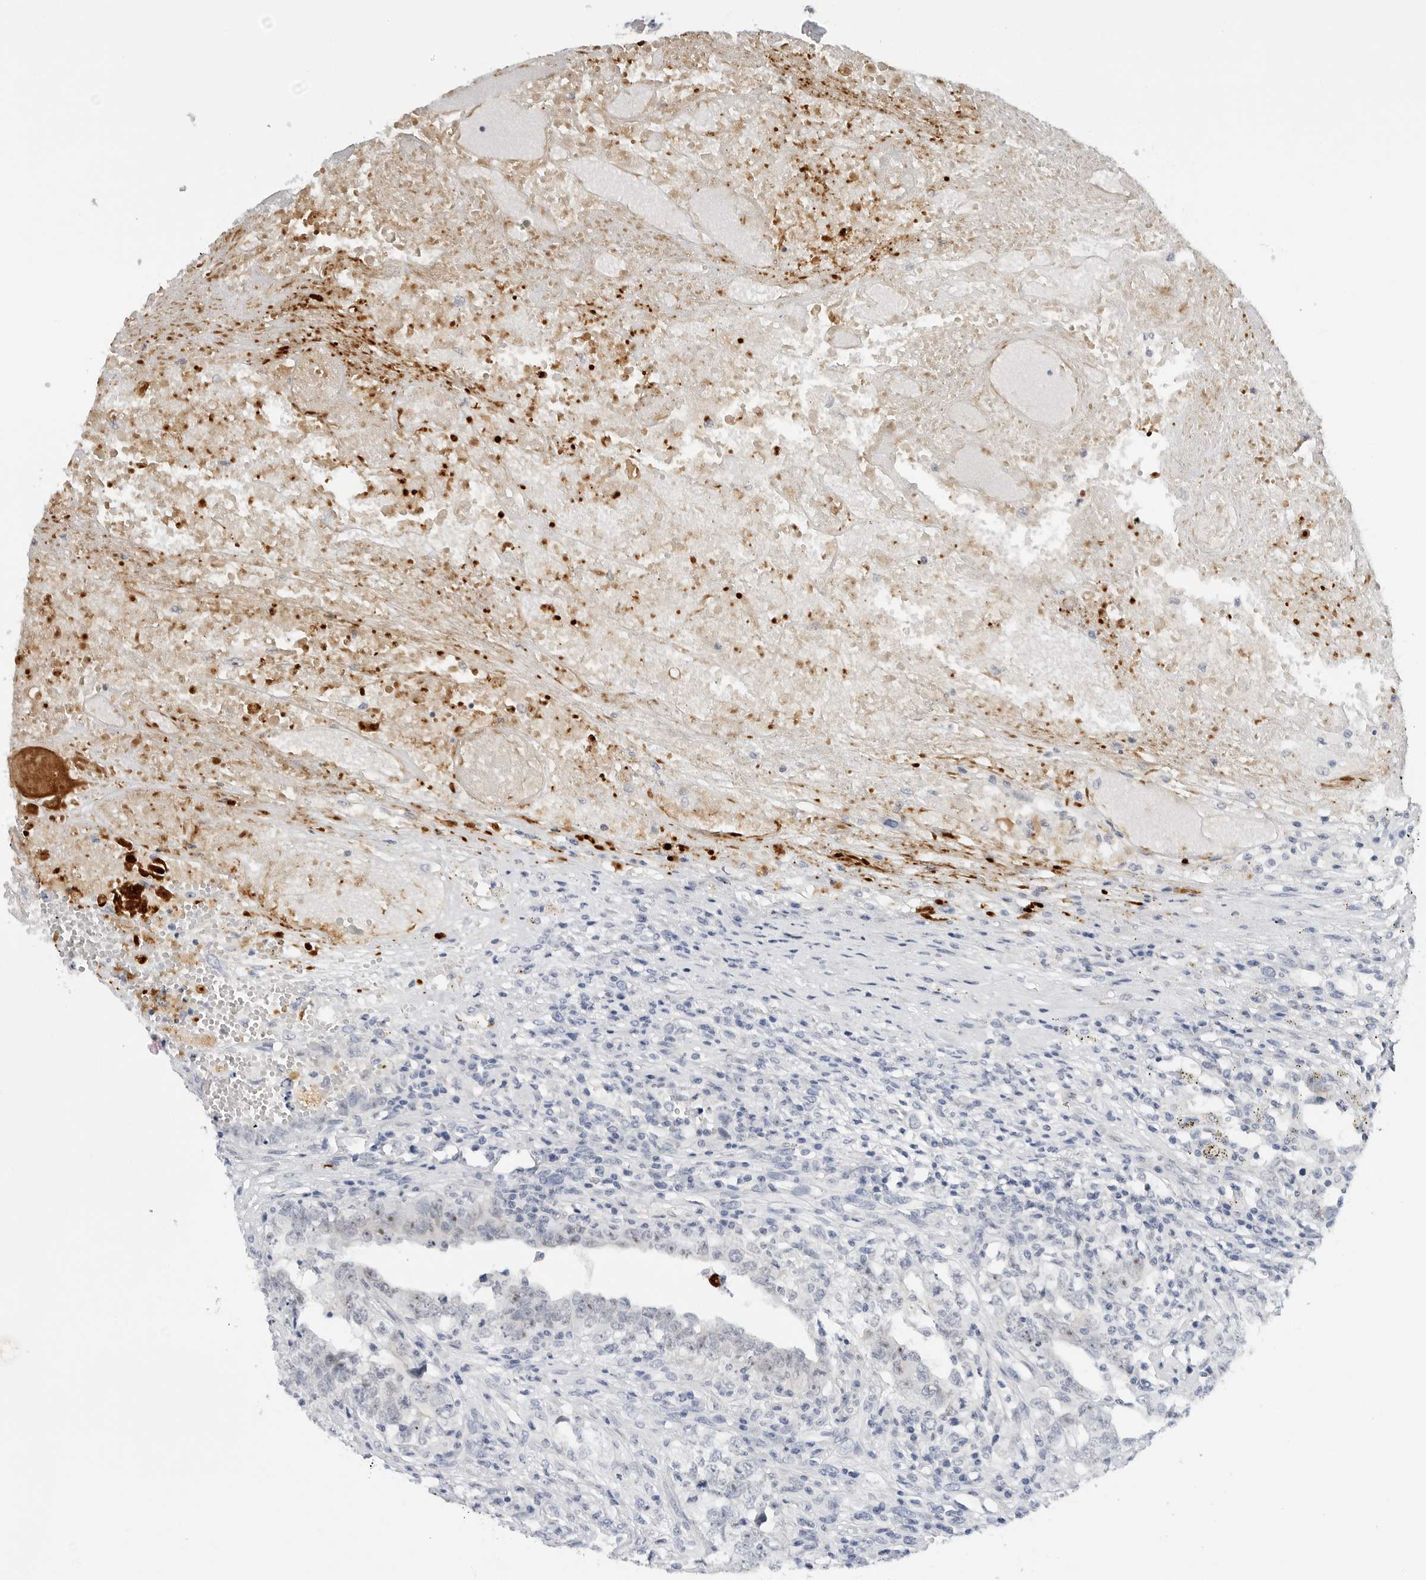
{"staining": {"intensity": "negative", "quantity": "none", "location": "none"}, "tissue": "testis cancer", "cell_type": "Tumor cells", "image_type": "cancer", "snomed": [{"axis": "morphology", "description": "Carcinoma, Embryonal, NOS"}, {"axis": "topography", "description": "Testis"}], "caption": "This is a photomicrograph of IHC staining of testis embryonal carcinoma, which shows no expression in tumor cells. The staining was performed using DAB (3,3'-diaminobenzidine) to visualize the protein expression in brown, while the nuclei were stained in blue with hematoxylin (Magnification: 20x).", "gene": "MAP2K5", "patient": {"sex": "male", "age": 26}}